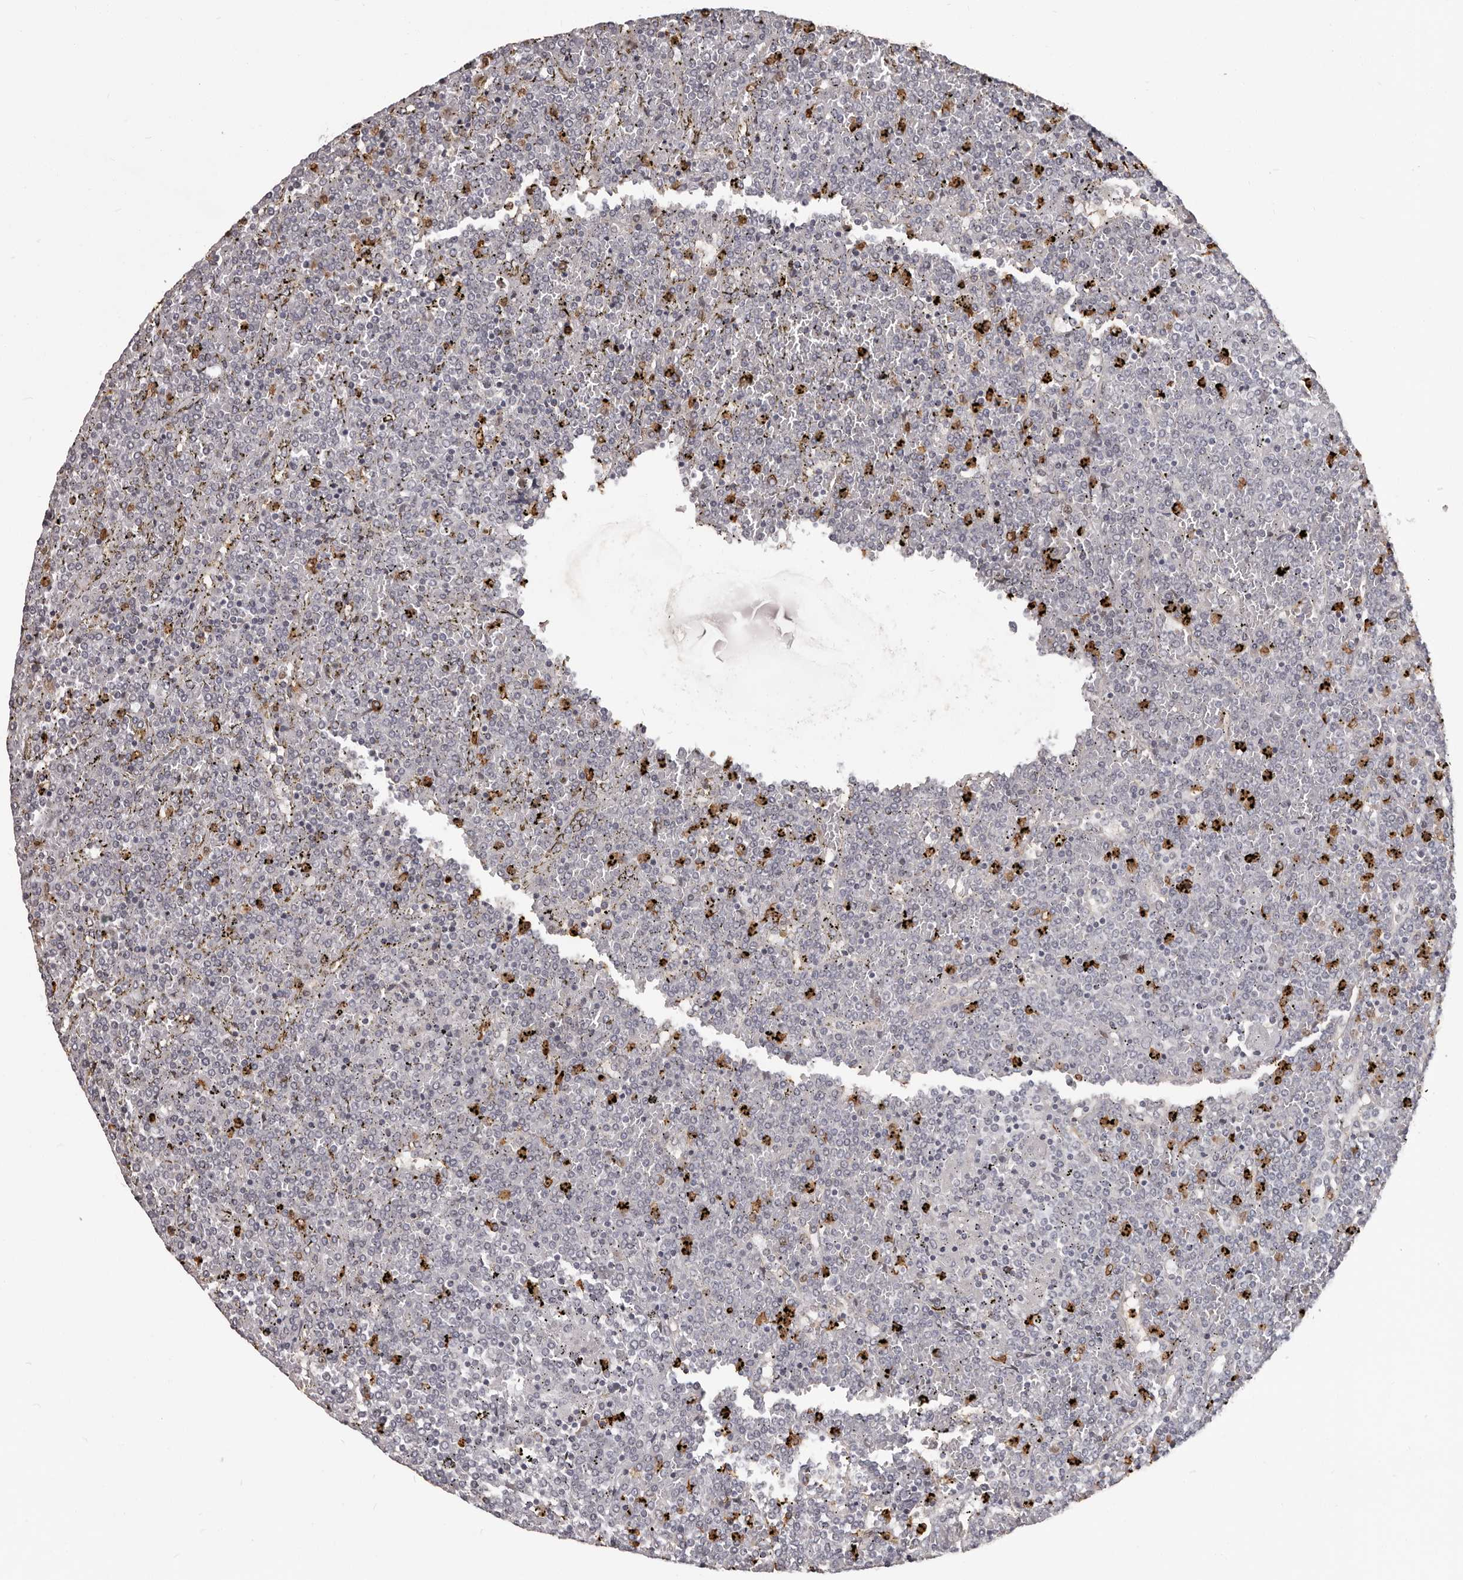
{"staining": {"intensity": "negative", "quantity": "none", "location": "none"}, "tissue": "lymphoma", "cell_type": "Tumor cells", "image_type": "cancer", "snomed": [{"axis": "morphology", "description": "Malignant lymphoma, non-Hodgkin's type, Low grade"}, {"axis": "topography", "description": "Spleen"}], "caption": "Tumor cells show no significant protein expression in low-grade malignant lymphoma, non-Hodgkin's type.", "gene": "GPR157", "patient": {"sex": "female", "age": 19}}